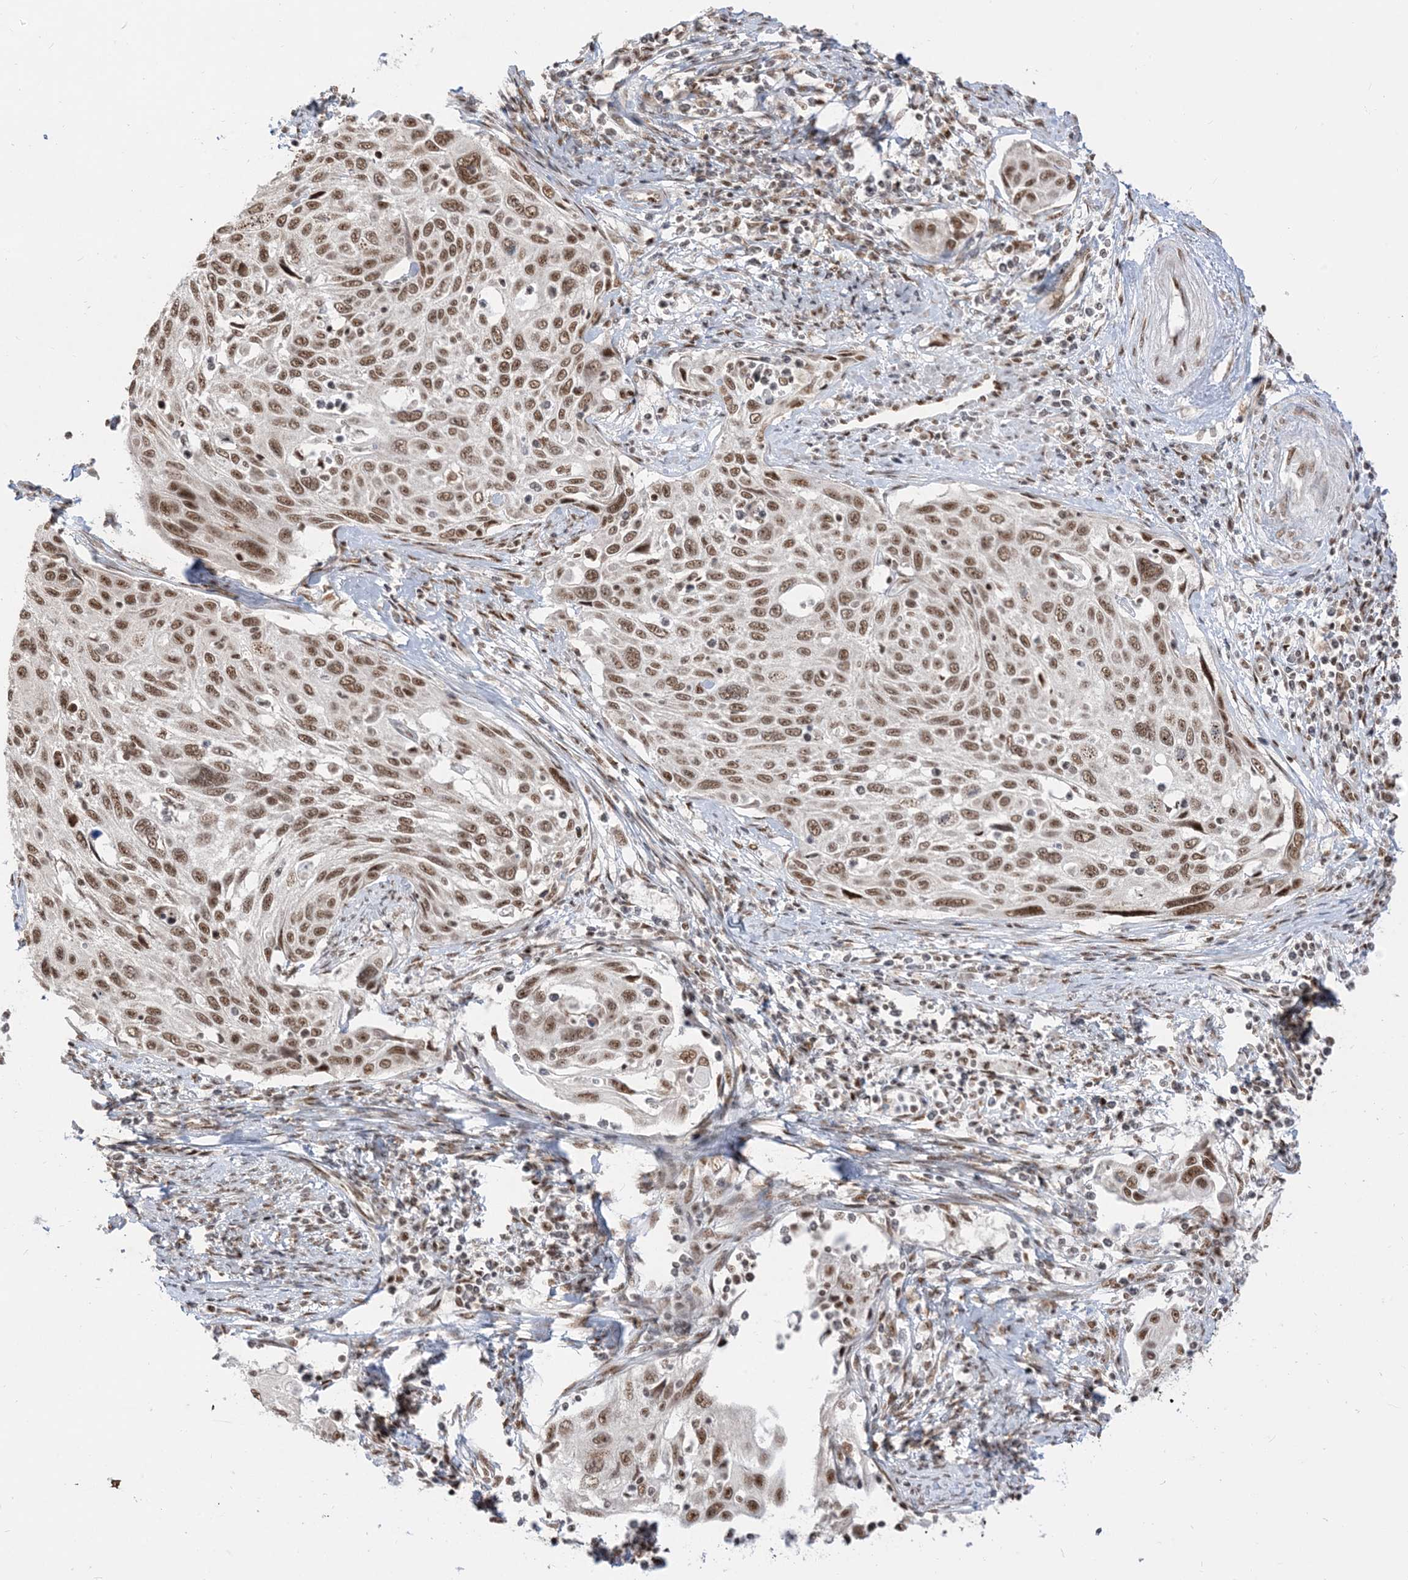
{"staining": {"intensity": "moderate", "quantity": ">75%", "location": "nuclear"}, "tissue": "cervical cancer", "cell_type": "Tumor cells", "image_type": "cancer", "snomed": [{"axis": "morphology", "description": "Squamous cell carcinoma, NOS"}, {"axis": "topography", "description": "Cervix"}], "caption": "There is medium levels of moderate nuclear staining in tumor cells of cervical cancer, as demonstrated by immunohistochemical staining (brown color).", "gene": "ARGLU1", "patient": {"sex": "female", "age": 70}}